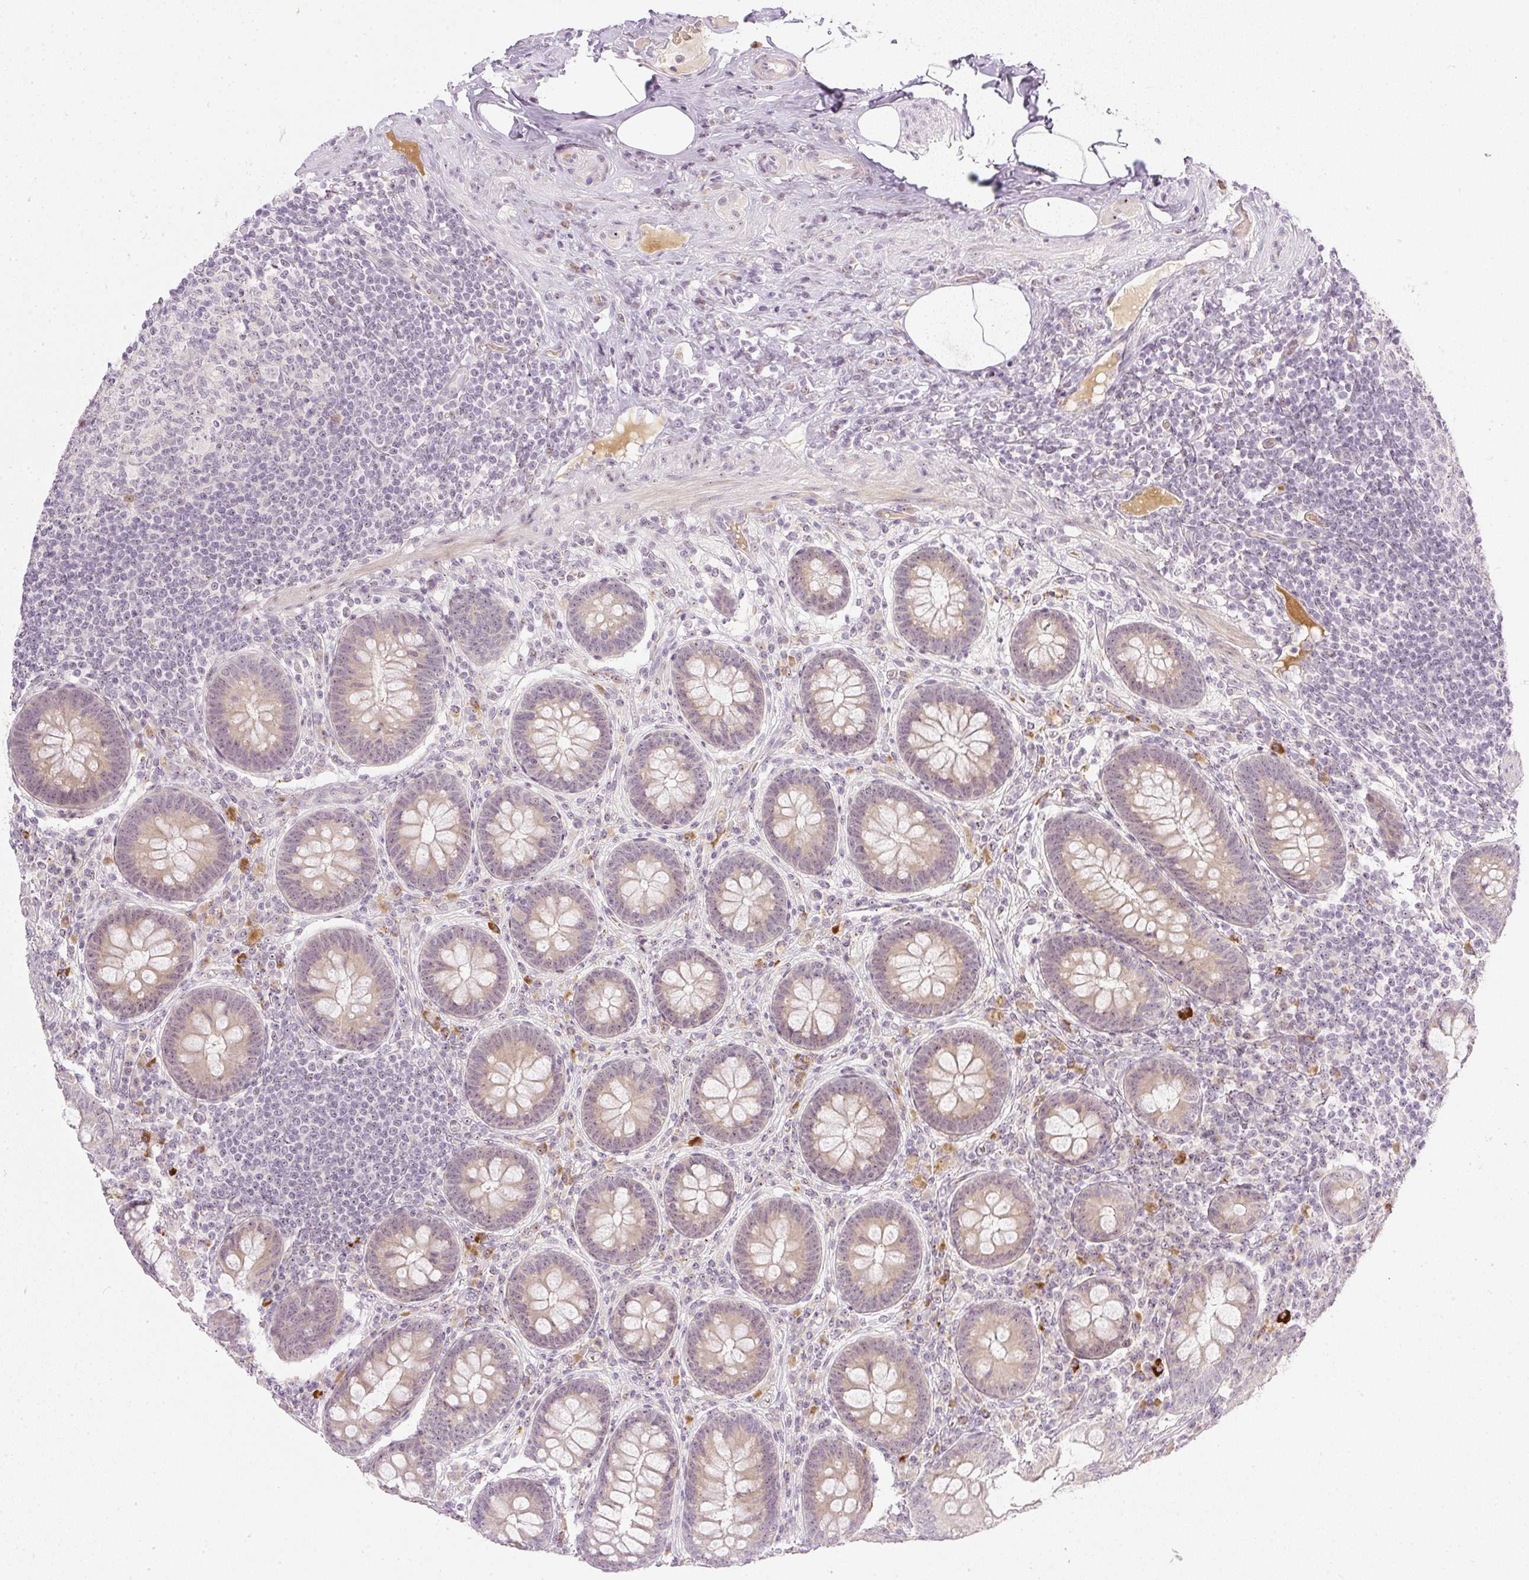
{"staining": {"intensity": "weak", "quantity": ">75%", "location": "cytoplasmic/membranous,nuclear"}, "tissue": "appendix", "cell_type": "Glandular cells", "image_type": "normal", "snomed": [{"axis": "morphology", "description": "Normal tissue, NOS"}, {"axis": "topography", "description": "Appendix"}], "caption": "A brown stain highlights weak cytoplasmic/membranous,nuclear positivity of a protein in glandular cells of benign human appendix.", "gene": "AAR2", "patient": {"sex": "male", "age": 71}}